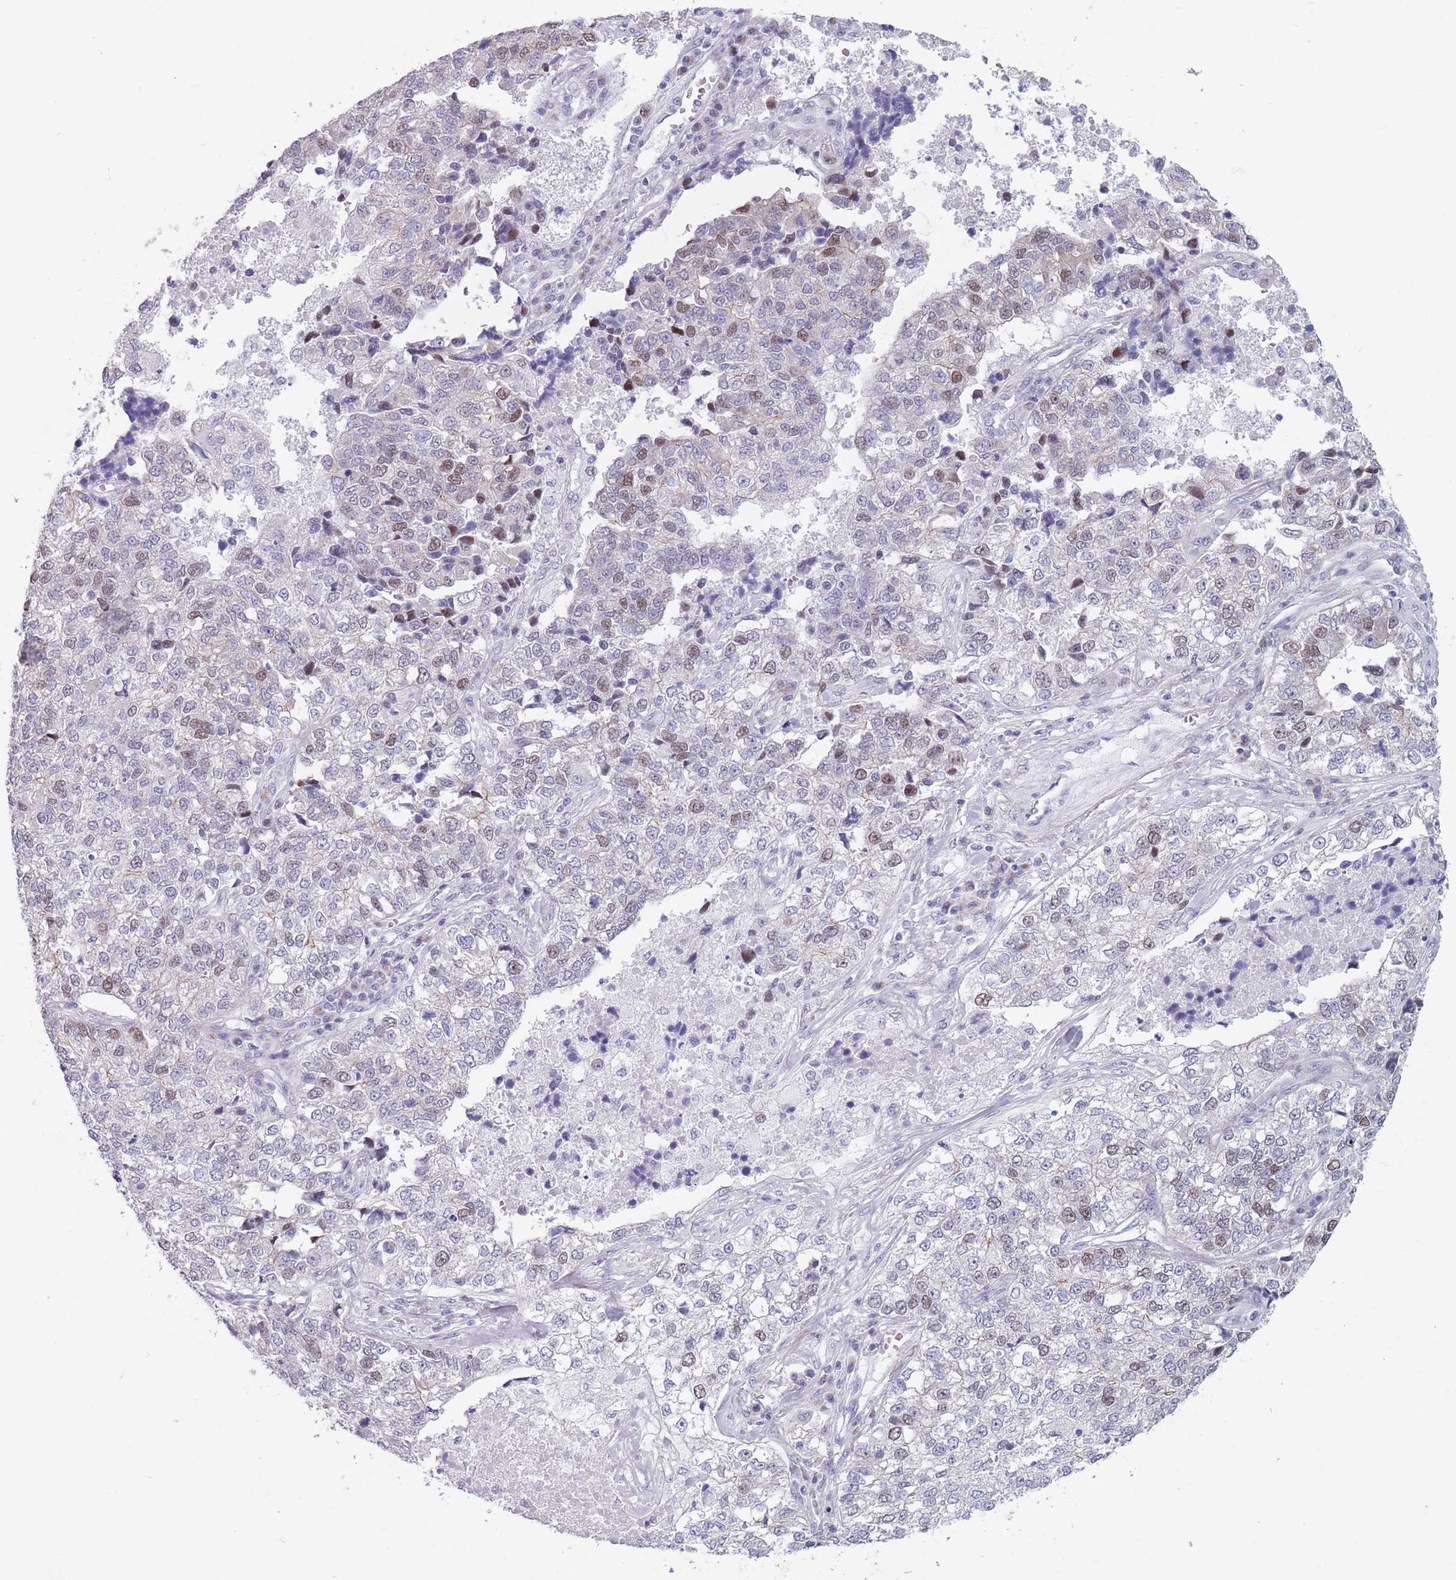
{"staining": {"intensity": "moderate", "quantity": "<25%", "location": "nuclear"}, "tissue": "lung cancer", "cell_type": "Tumor cells", "image_type": "cancer", "snomed": [{"axis": "morphology", "description": "Adenocarcinoma, NOS"}, {"axis": "topography", "description": "Lung"}], "caption": "Lung cancer (adenocarcinoma) tissue shows moderate nuclear positivity in about <25% of tumor cells", "gene": "ZKSCAN2", "patient": {"sex": "male", "age": 49}}